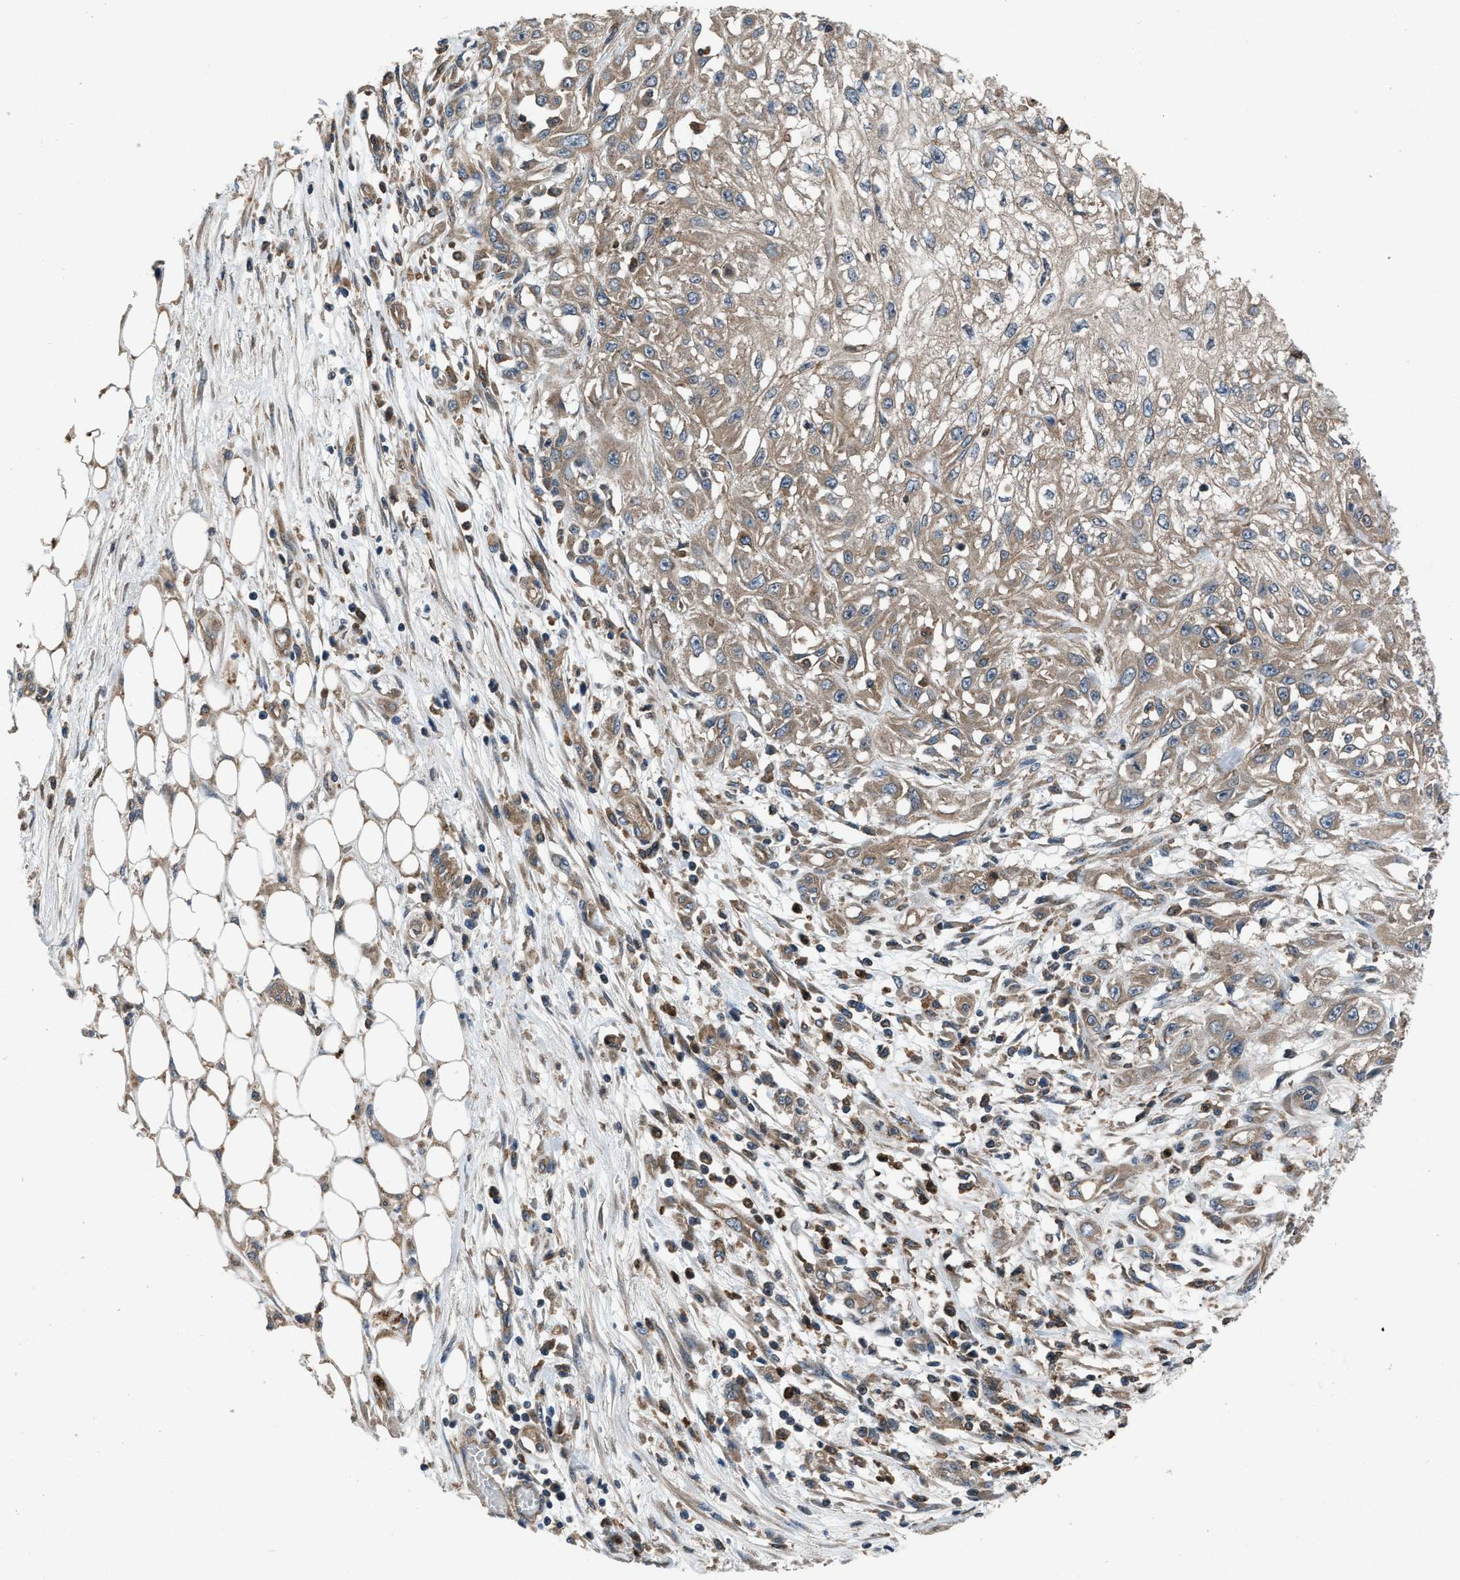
{"staining": {"intensity": "moderate", "quantity": ">75%", "location": "cytoplasmic/membranous"}, "tissue": "skin cancer", "cell_type": "Tumor cells", "image_type": "cancer", "snomed": [{"axis": "morphology", "description": "Squamous cell carcinoma, NOS"}, {"axis": "morphology", "description": "Squamous cell carcinoma, metastatic, NOS"}, {"axis": "topography", "description": "Skin"}, {"axis": "topography", "description": "Lymph node"}], "caption": "A micrograph of skin squamous cell carcinoma stained for a protein displays moderate cytoplasmic/membranous brown staining in tumor cells.", "gene": "USP25", "patient": {"sex": "male", "age": 75}}